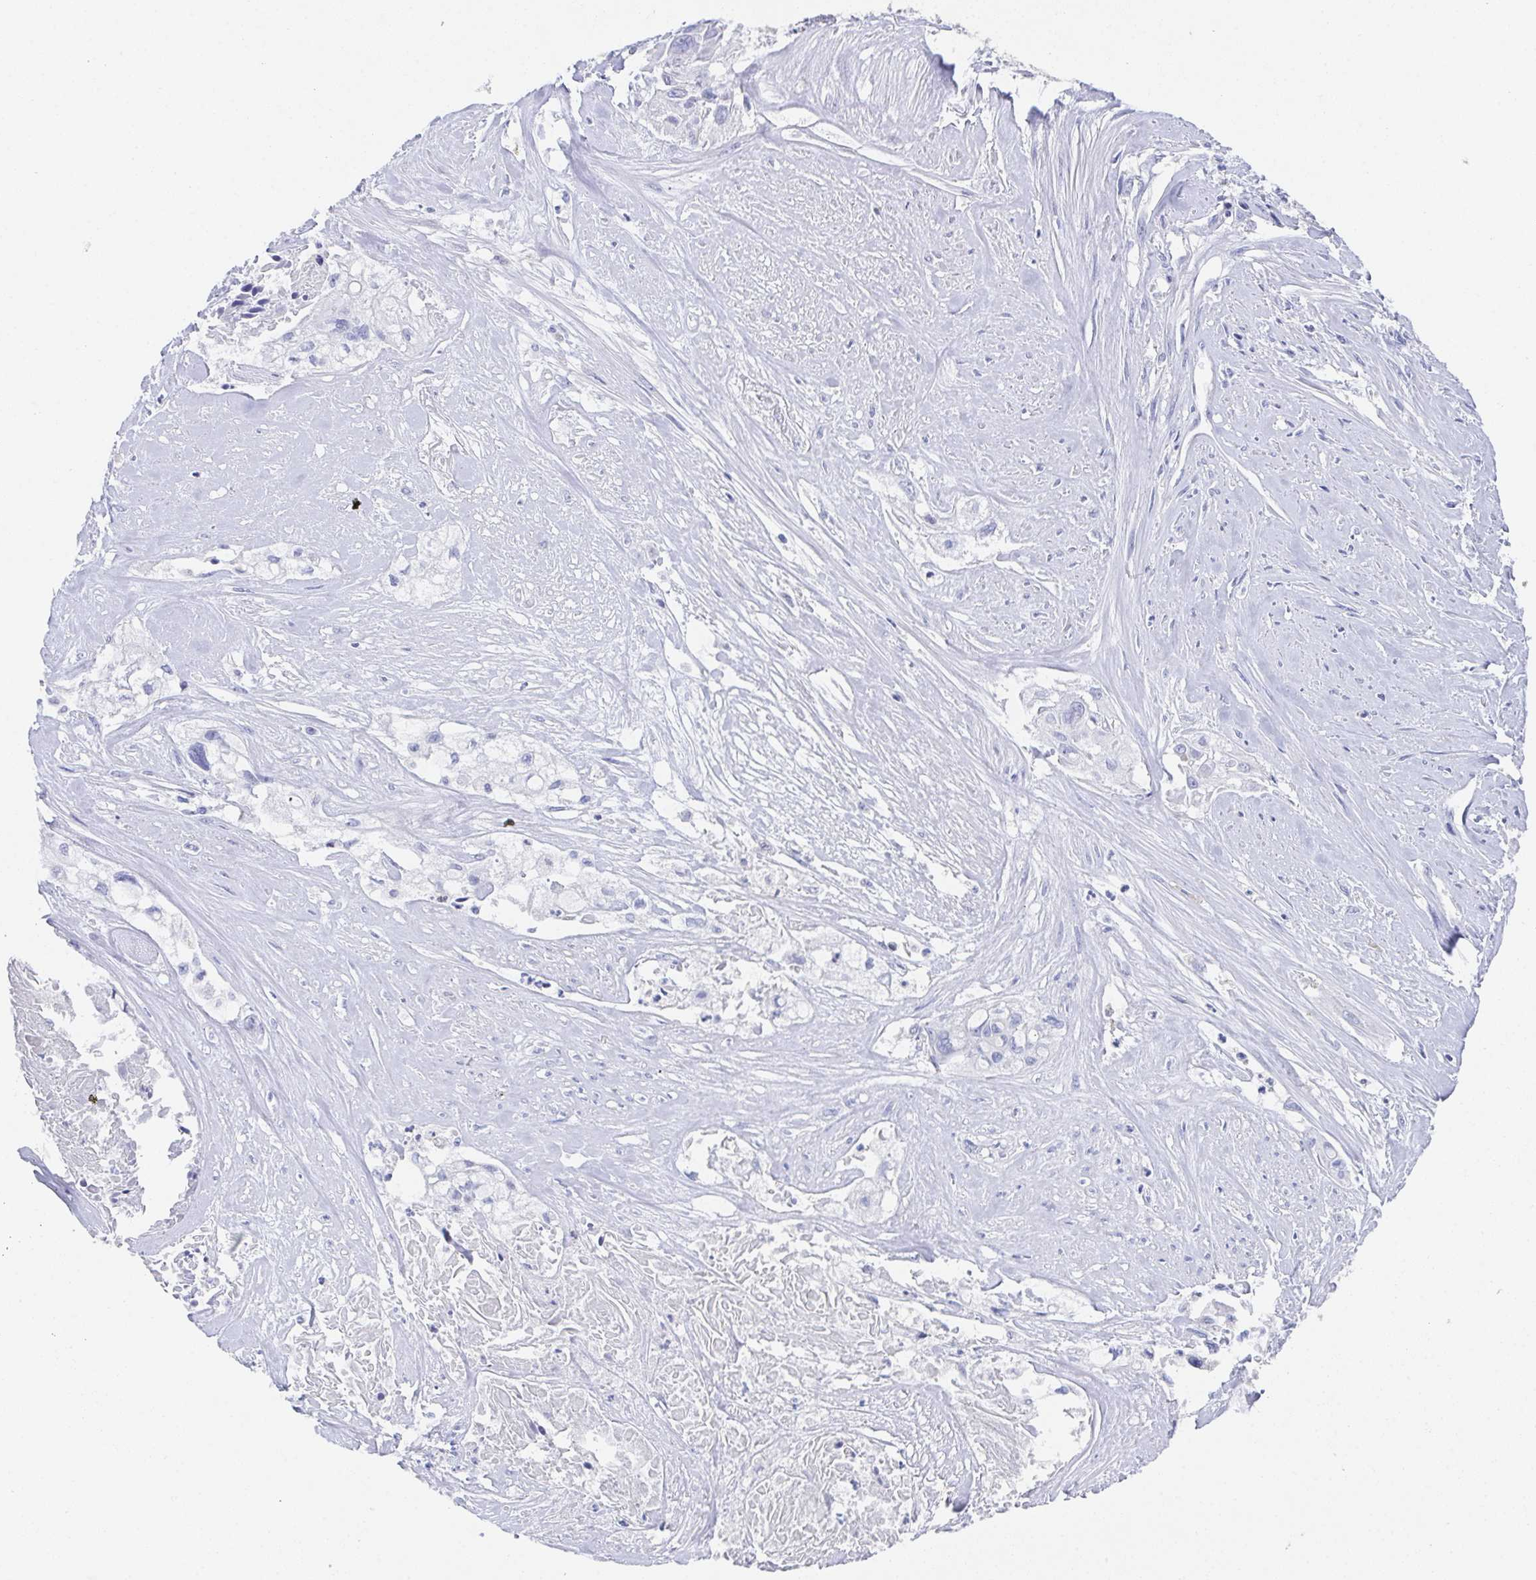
{"staining": {"intensity": "negative", "quantity": "none", "location": "none"}, "tissue": "cervical cancer", "cell_type": "Tumor cells", "image_type": "cancer", "snomed": [{"axis": "morphology", "description": "Squamous cell carcinoma, NOS"}, {"axis": "topography", "description": "Cervix"}], "caption": "DAB immunohistochemical staining of cervical cancer (squamous cell carcinoma) exhibits no significant staining in tumor cells.", "gene": "SSC4D", "patient": {"sex": "female", "age": 49}}